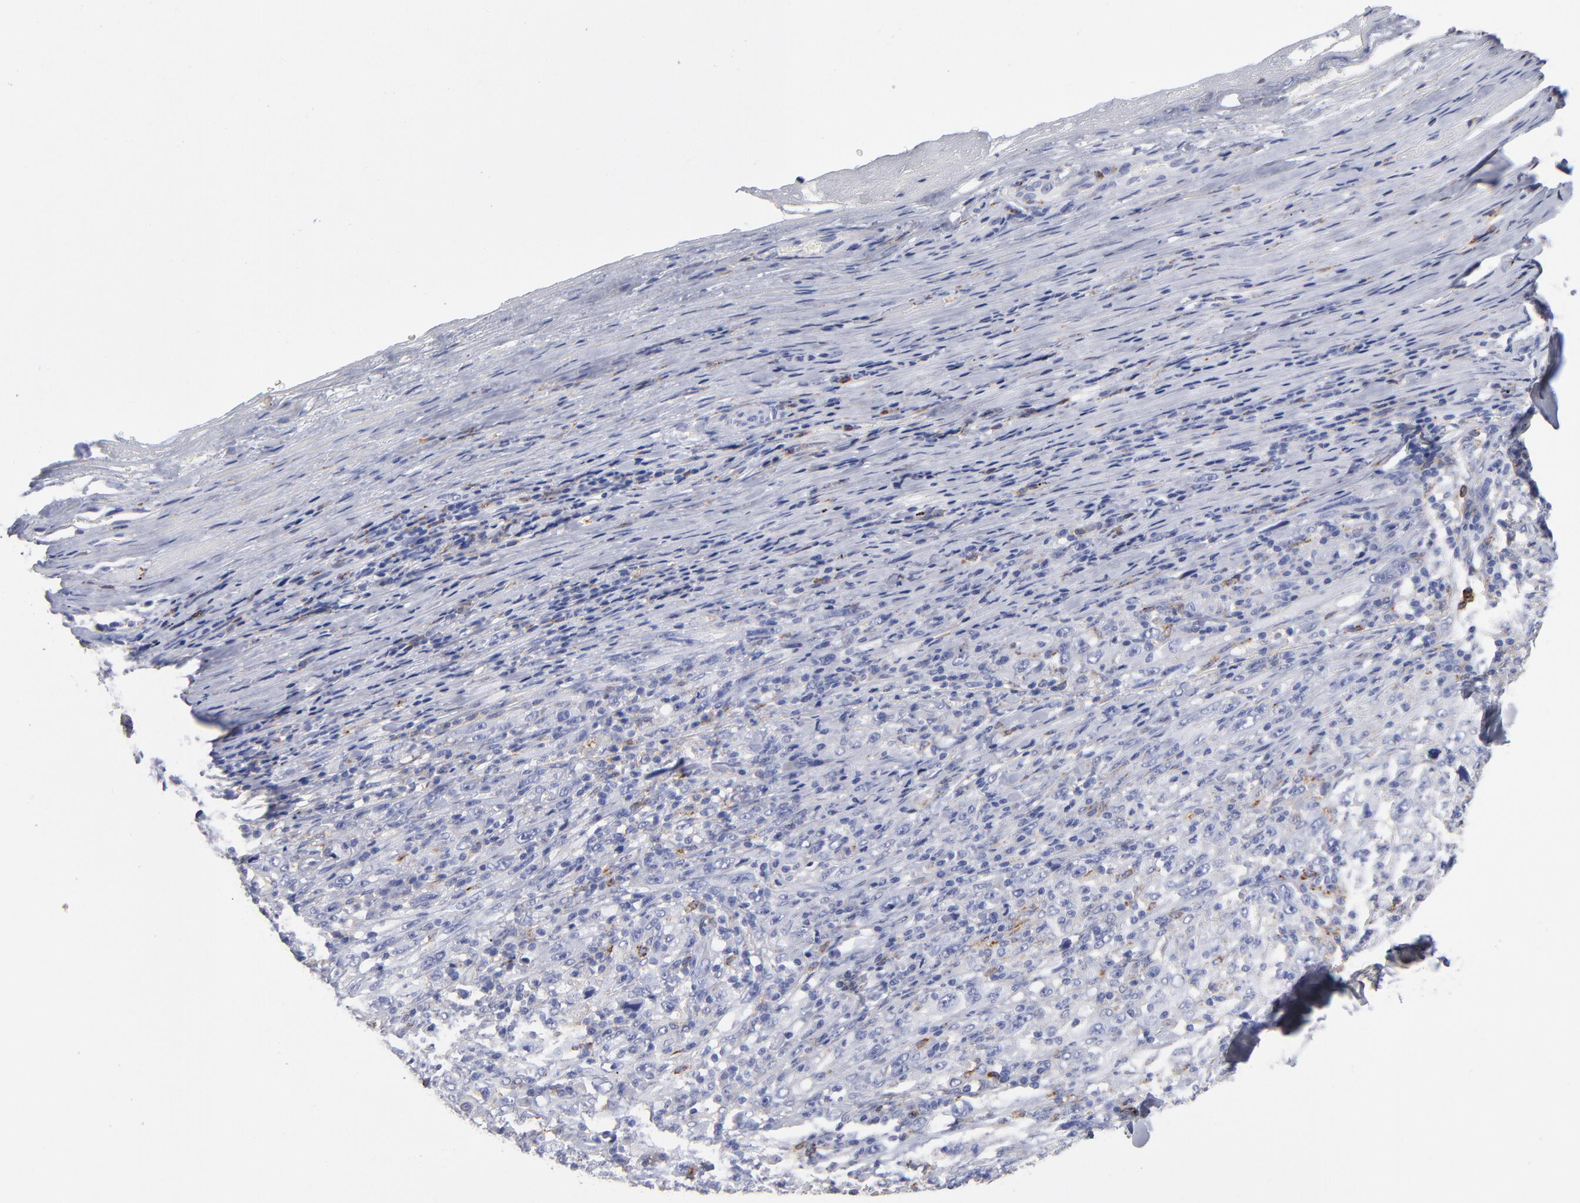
{"staining": {"intensity": "negative", "quantity": "none", "location": "none"}, "tissue": "melanoma", "cell_type": "Tumor cells", "image_type": "cancer", "snomed": [{"axis": "morphology", "description": "Malignant melanoma, Metastatic site"}, {"axis": "topography", "description": "Skin"}], "caption": "Tumor cells are negative for protein expression in human melanoma. Brightfield microscopy of IHC stained with DAB (brown) and hematoxylin (blue), captured at high magnification.", "gene": "CD180", "patient": {"sex": "female", "age": 56}}